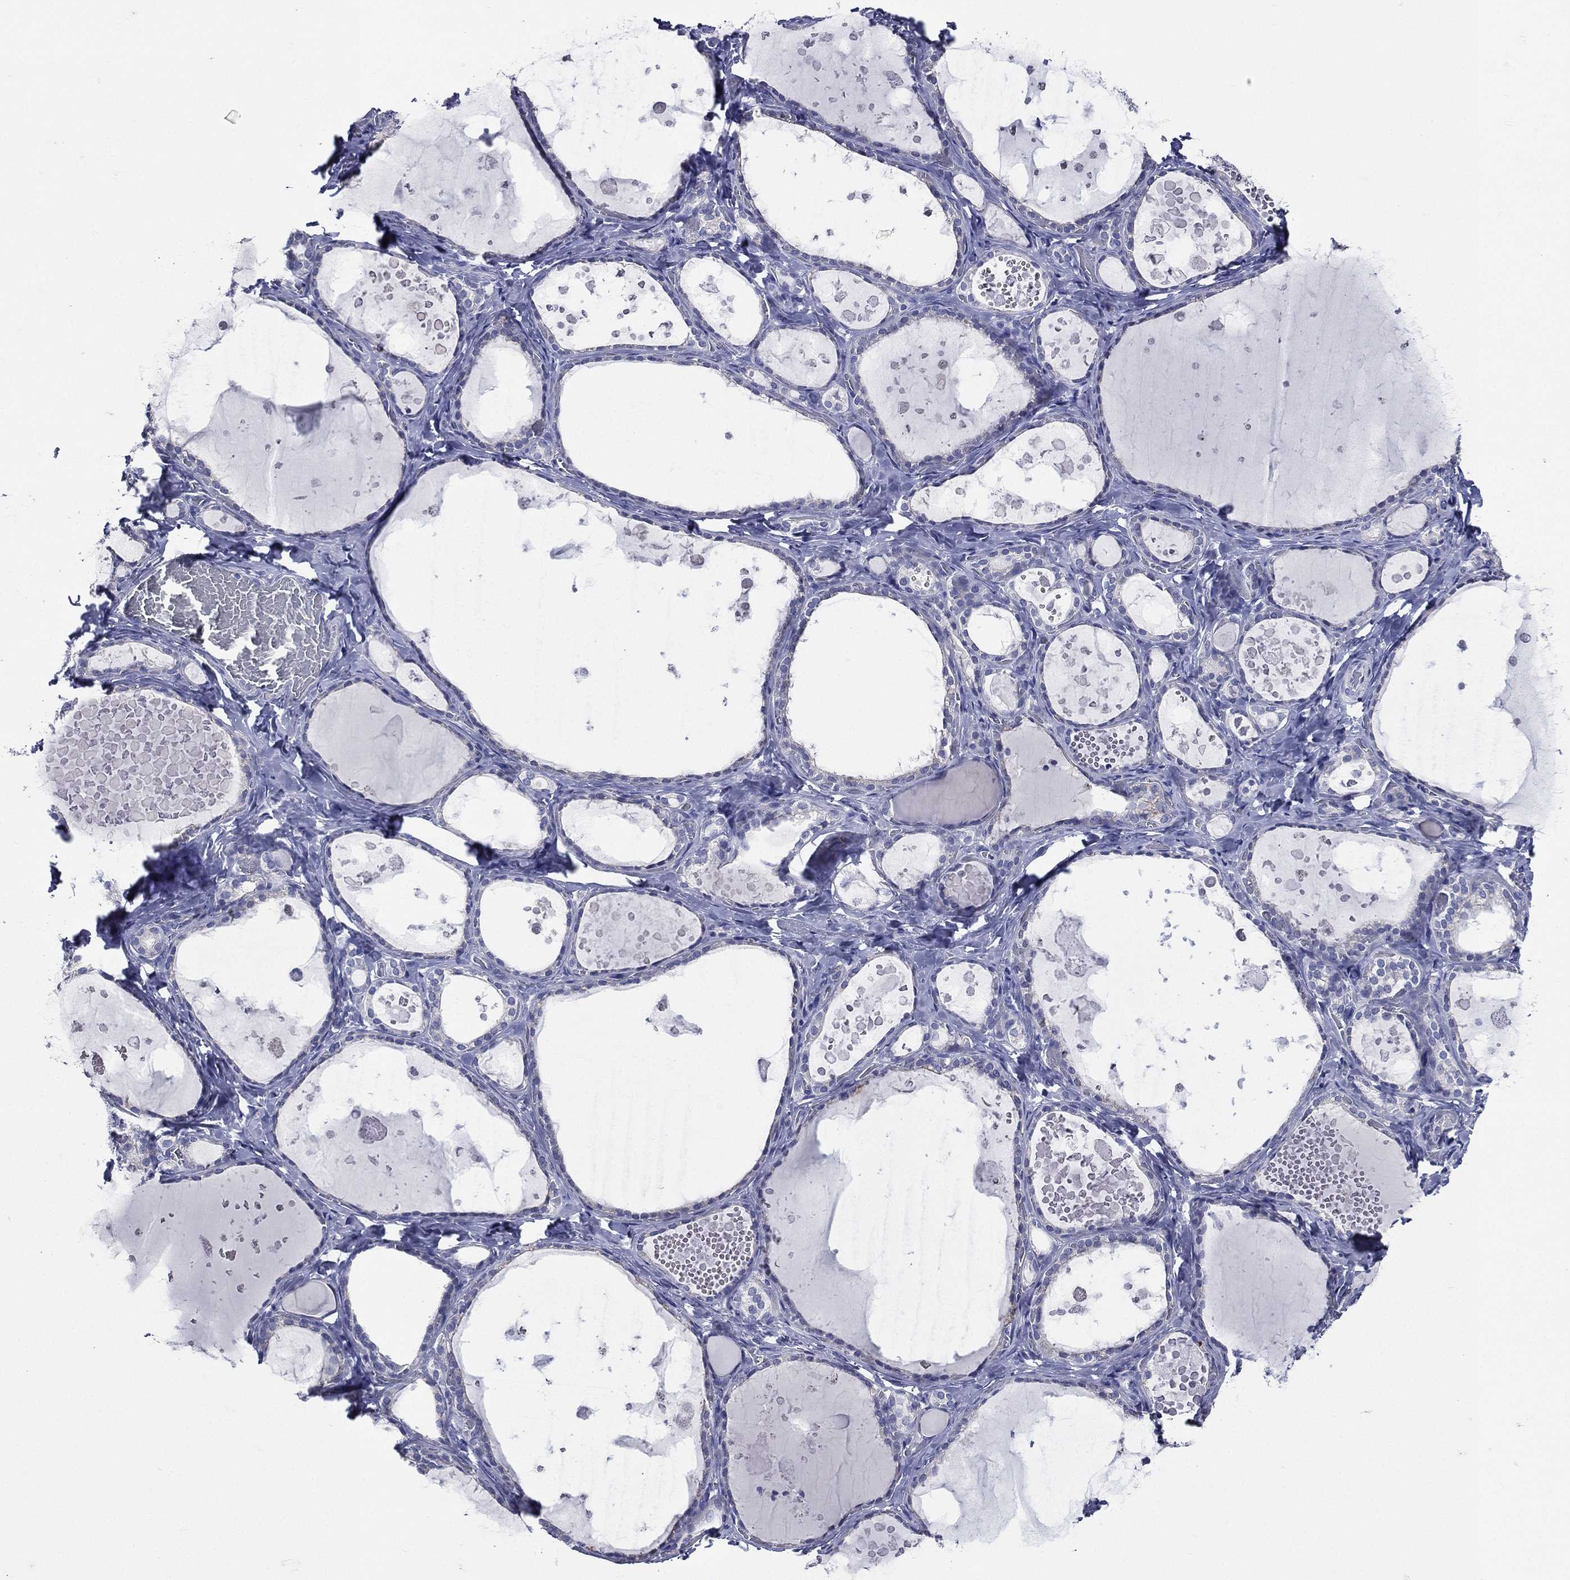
{"staining": {"intensity": "negative", "quantity": "none", "location": "none"}, "tissue": "thyroid gland", "cell_type": "Glandular cells", "image_type": "normal", "snomed": [{"axis": "morphology", "description": "Normal tissue, NOS"}, {"axis": "topography", "description": "Thyroid gland"}], "caption": "A photomicrograph of human thyroid gland is negative for staining in glandular cells. Brightfield microscopy of immunohistochemistry stained with DAB (3,3'-diaminobenzidine) (brown) and hematoxylin (blue), captured at high magnification.", "gene": "TGM1", "patient": {"sex": "female", "age": 56}}